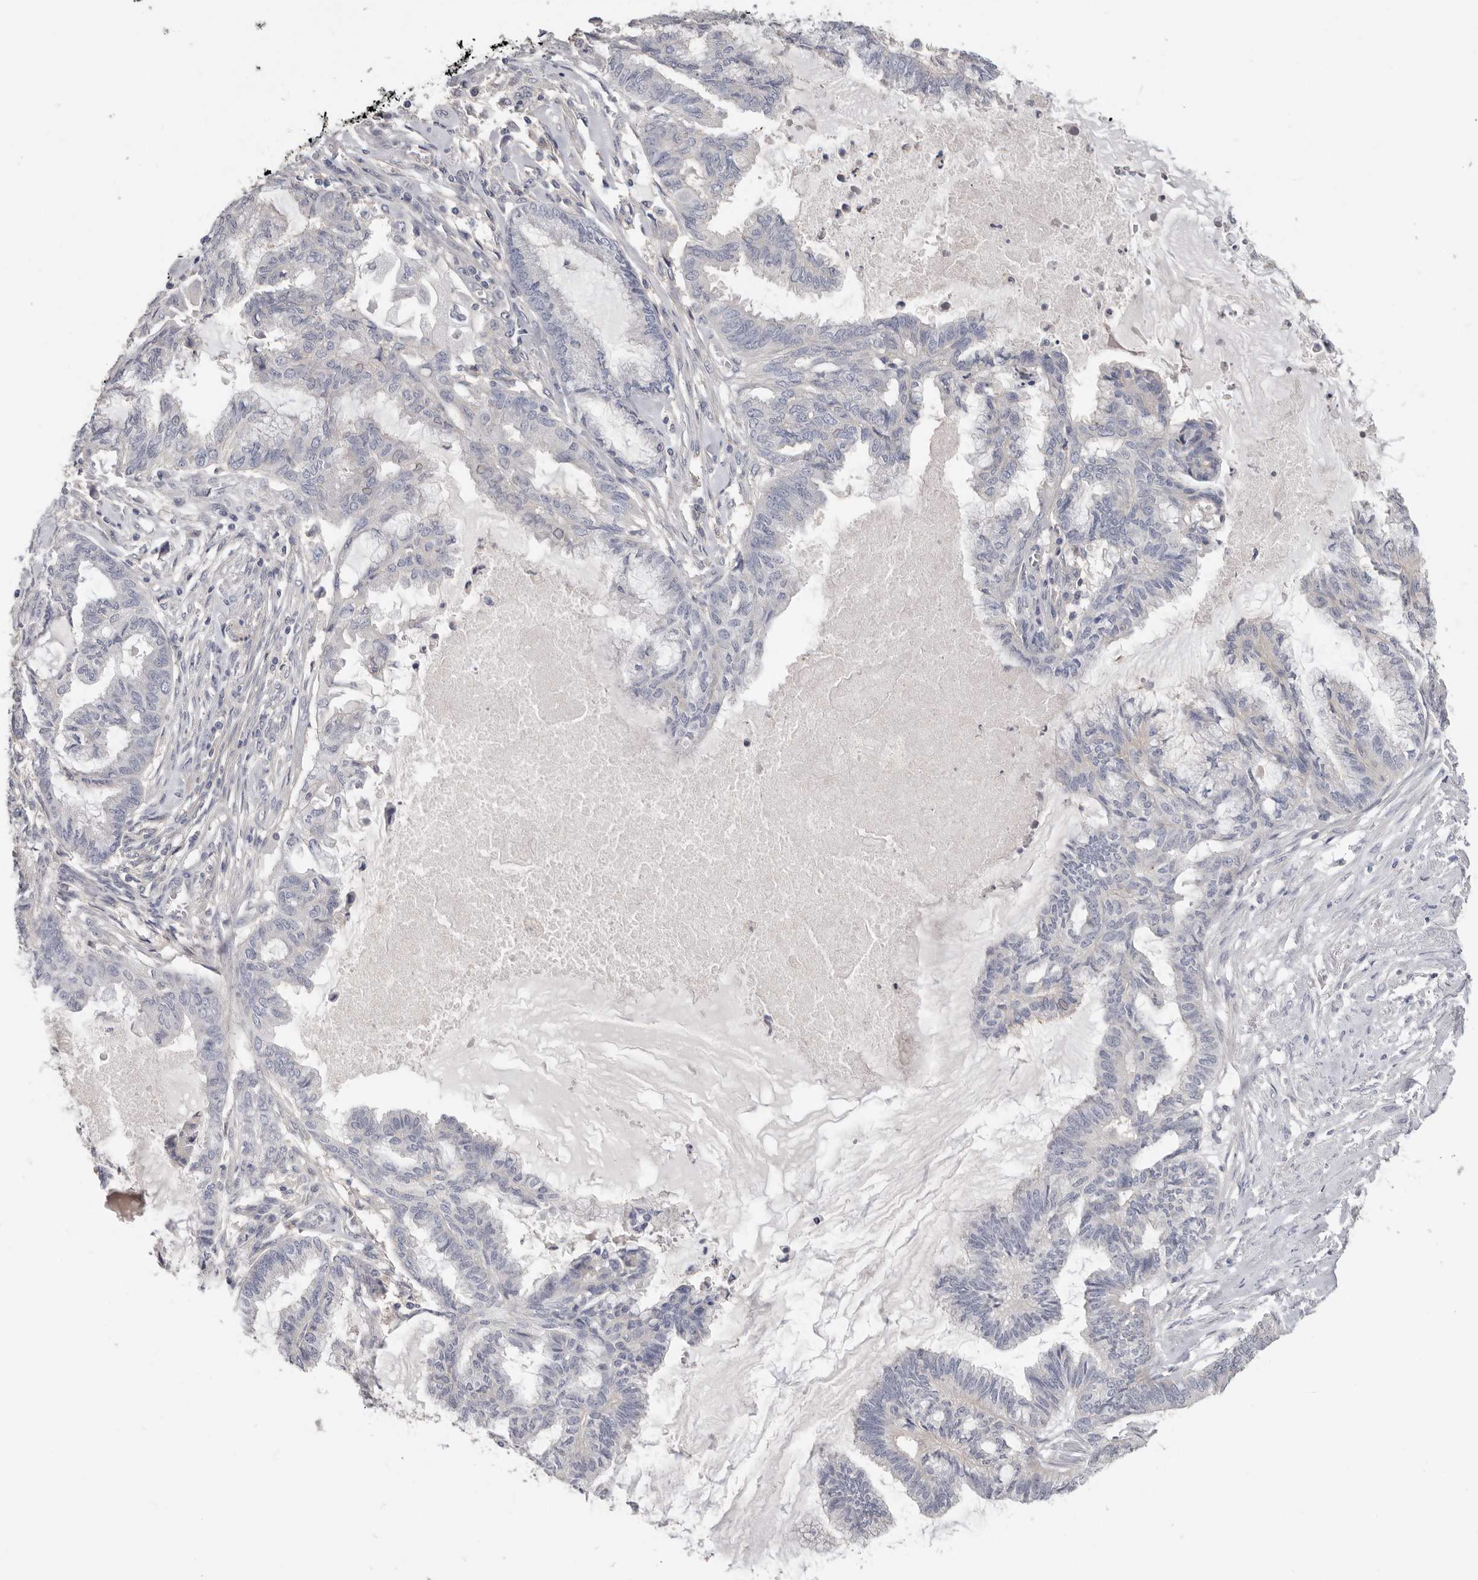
{"staining": {"intensity": "negative", "quantity": "none", "location": "none"}, "tissue": "endometrial cancer", "cell_type": "Tumor cells", "image_type": "cancer", "snomed": [{"axis": "morphology", "description": "Adenocarcinoma, NOS"}, {"axis": "topography", "description": "Endometrium"}], "caption": "High magnification brightfield microscopy of endometrial adenocarcinoma stained with DAB (3,3'-diaminobenzidine) (brown) and counterstained with hematoxylin (blue): tumor cells show no significant expression. (Brightfield microscopy of DAB immunohistochemistry (IHC) at high magnification).", "gene": "WDTC1", "patient": {"sex": "female", "age": 86}}